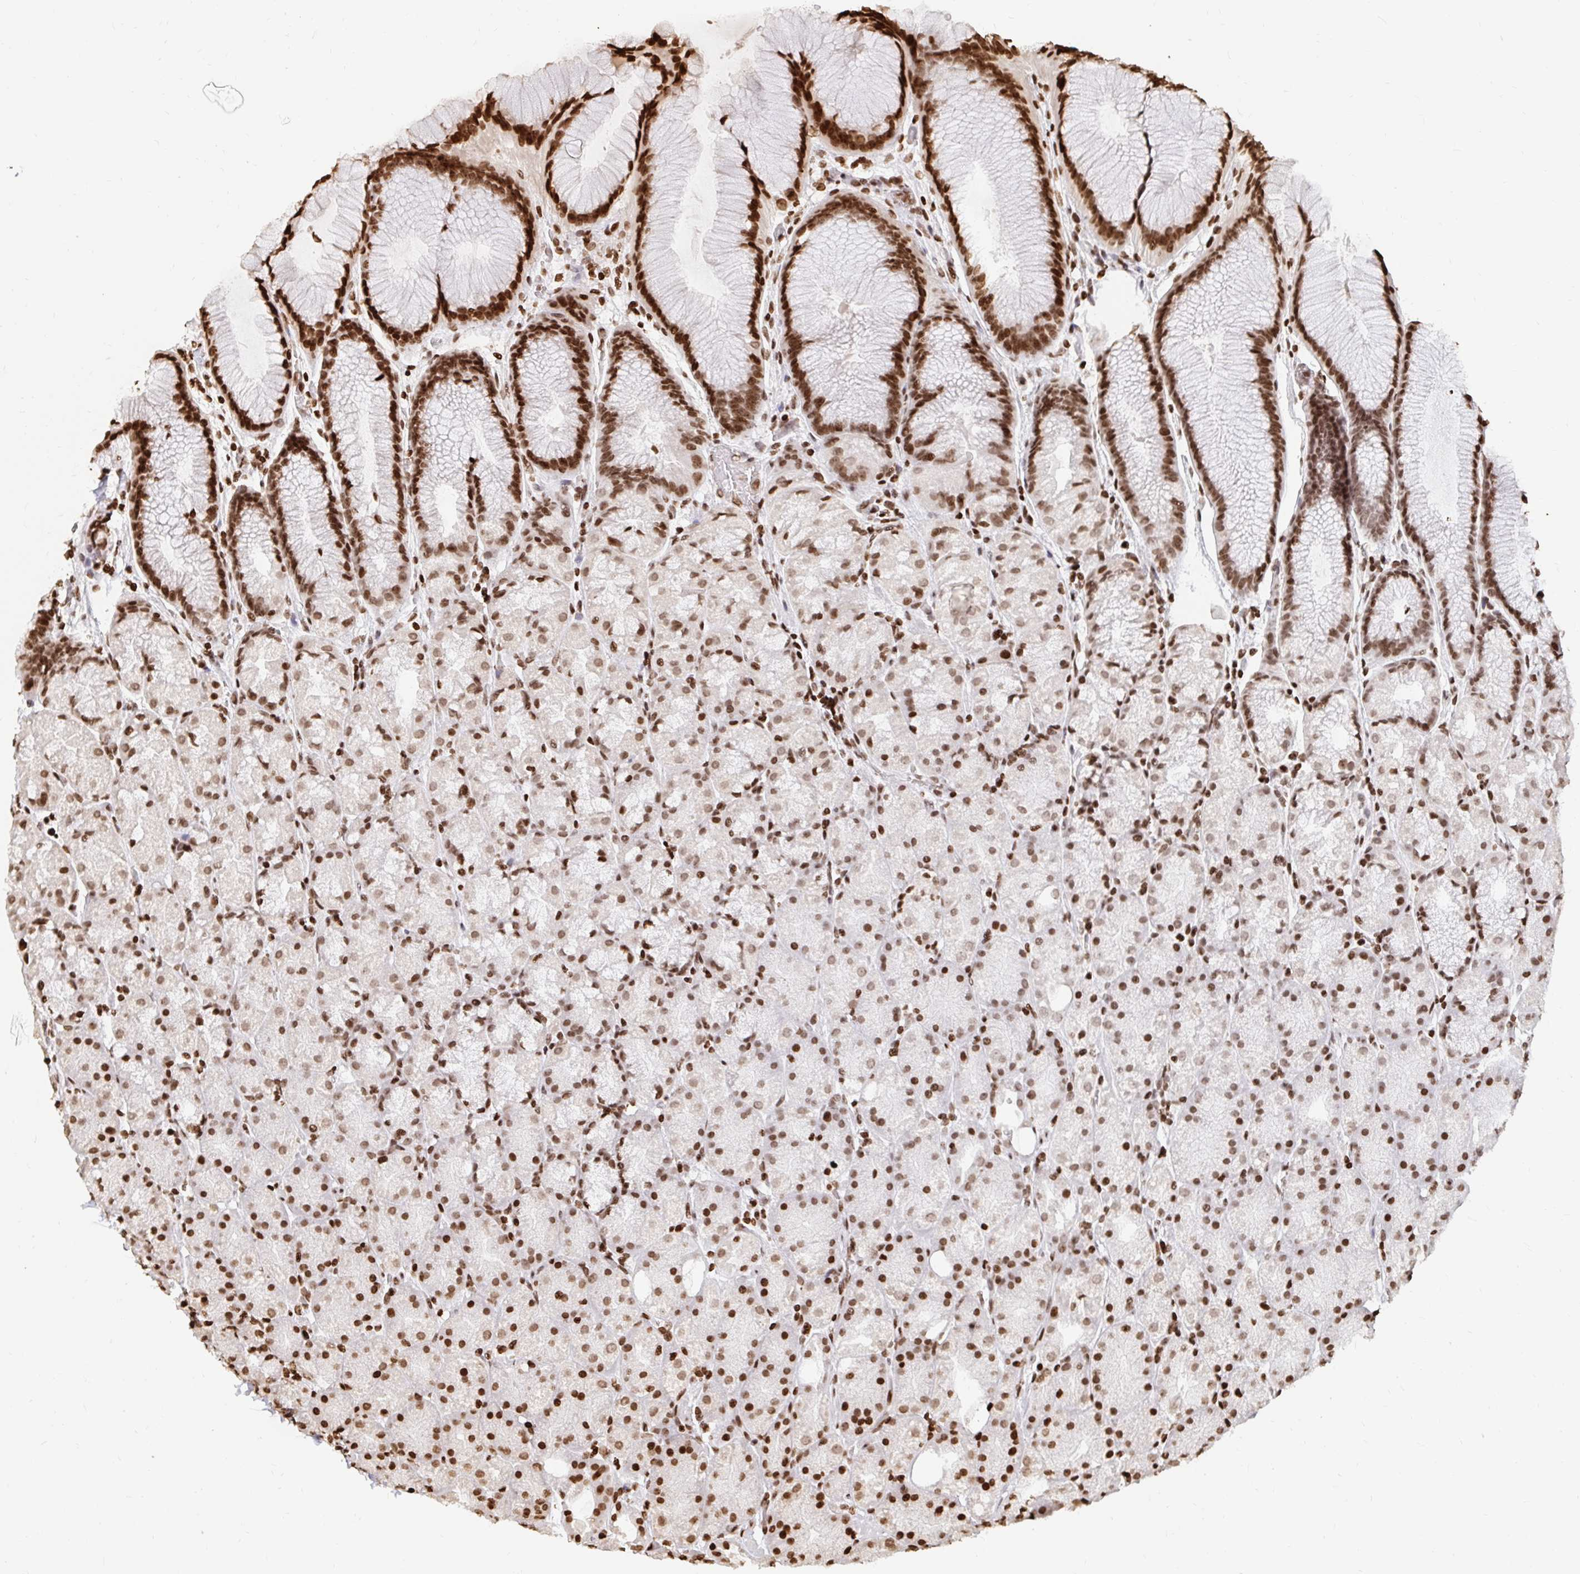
{"staining": {"intensity": "strong", "quantity": ">75%", "location": "nuclear"}, "tissue": "stomach", "cell_type": "Glandular cells", "image_type": "normal", "snomed": [{"axis": "morphology", "description": "Normal tissue, NOS"}, {"axis": "topography", "description": "Stomach, upper"}, {"axis": "topography", "description": "Stomach"}], "caption": "Immunohistochemical staining of benign stomach displays strong nuclear protein staining in about >75% of glandular cells. (Stains: DAB in brown, nuclei in blue, Microscopy: brightfield microscopy at high magnification).", "gene": "H2BC5", "patient": {"sex": "male", "age": 48}}